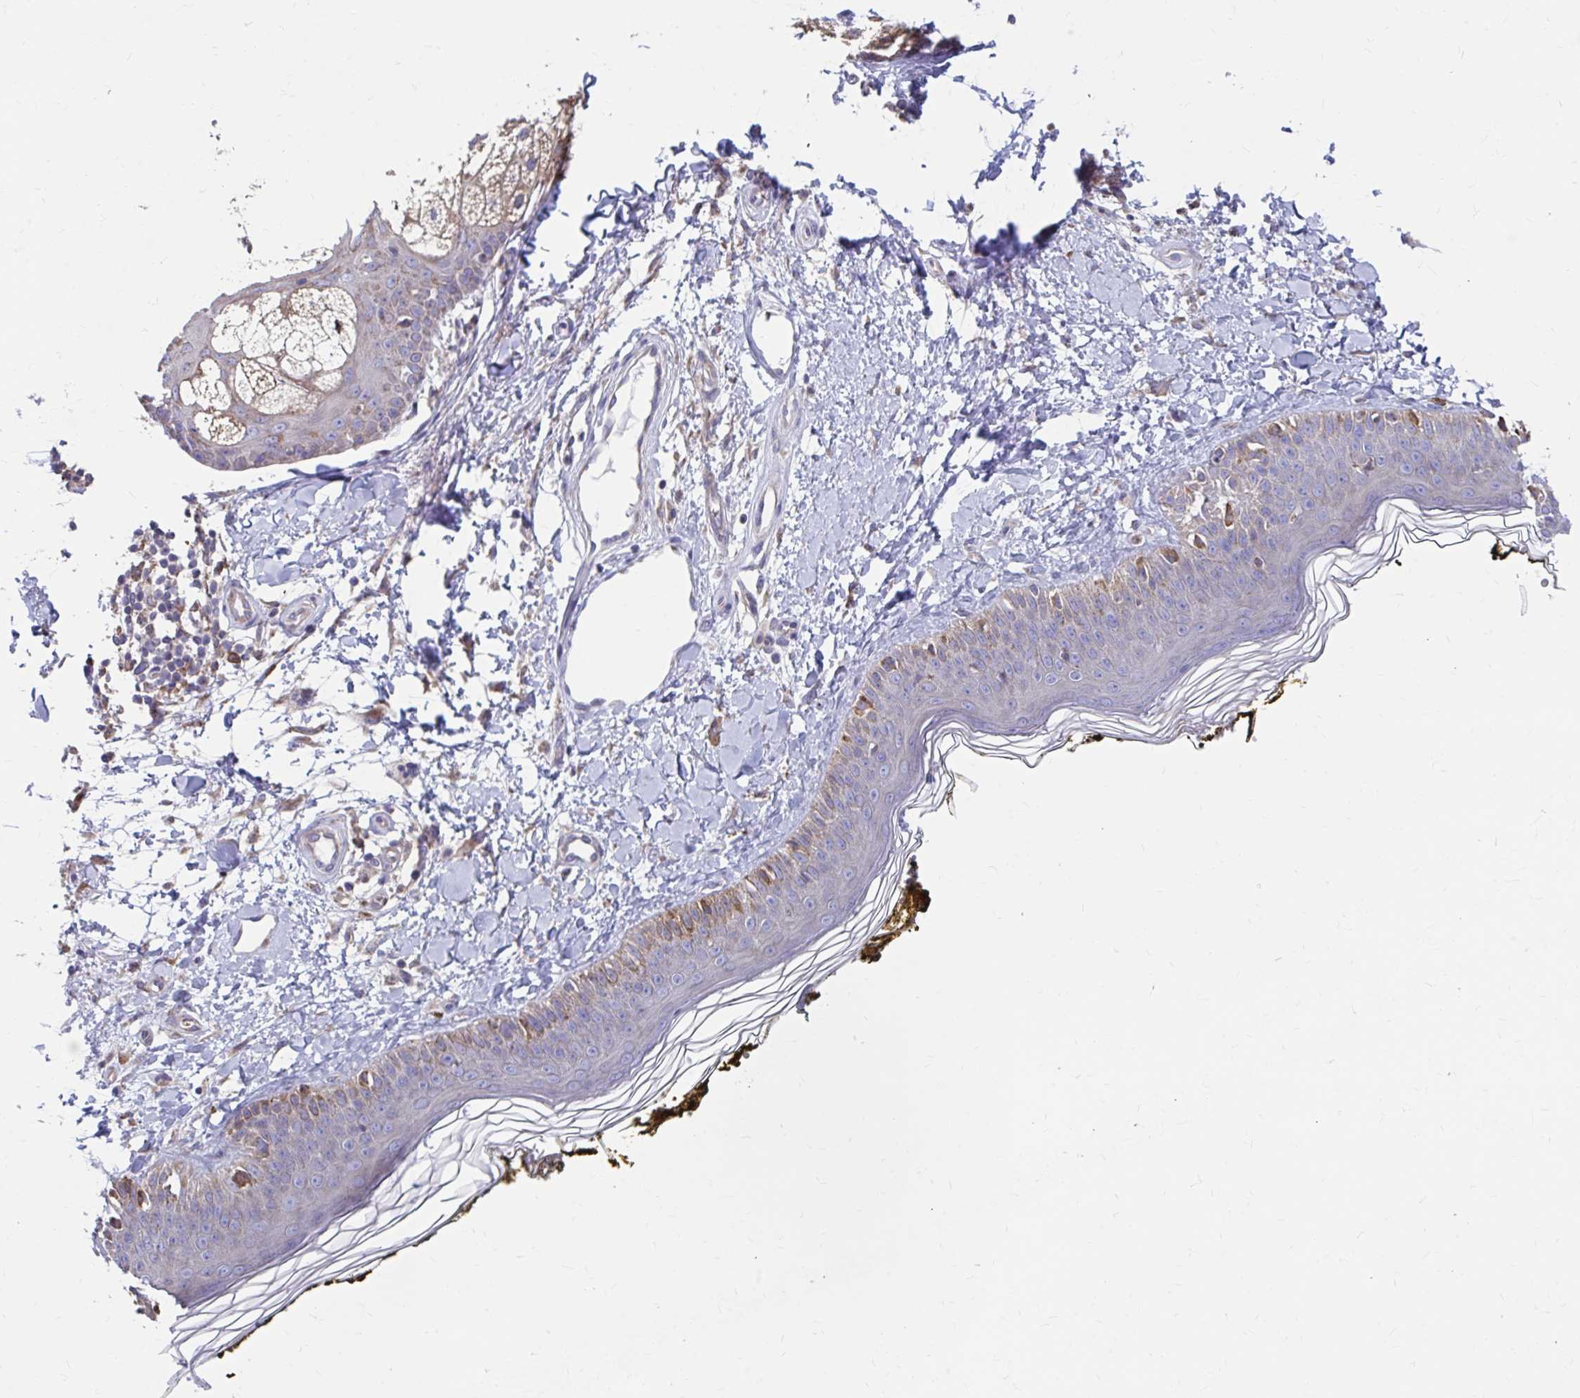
{"staining": {"intensity": "negative", "quantity": "none", "location": "none"}, "tissue": "skin", "cell_type": "Fibroblasts", "image_type": "normal", "snomed": [{"axis": "morphology", "description": "Normal tissue, NOS"}, {"axis": "topography", "description": "Skin"}], "caption": "Fibroblasts show no significant protein positivity in benign skin. (DAB immunohistochemistry (IHC) visualized using brightfield microscopy, high magnification).", "gene": "FKBP2", "patient": {"sex": "male", "age": 76}}